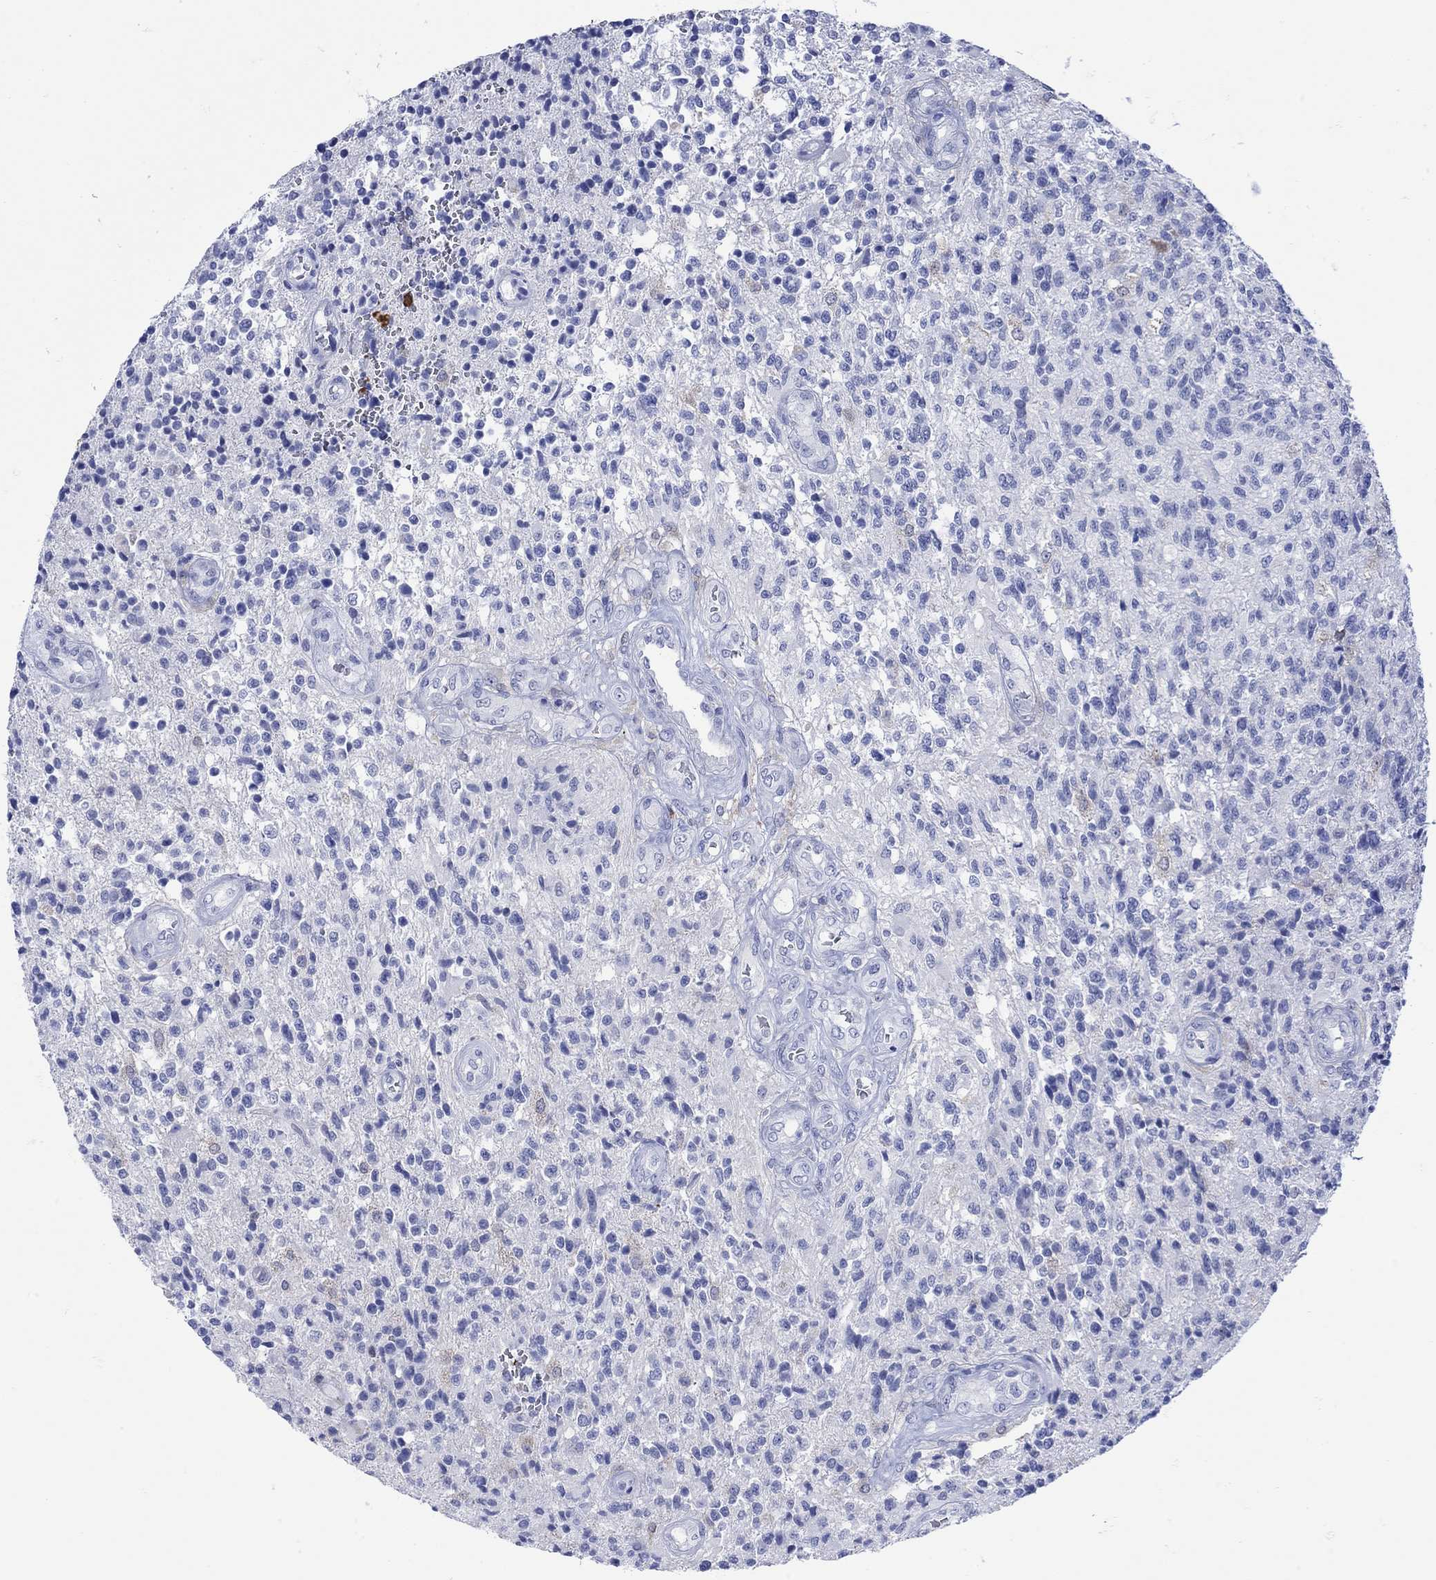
{"staining": {"intensity": "negative", "quantity": "none", "location": "none"}, "tissue": "glioma", "cell_type": "Tumor cells", "image_type": "cancer", "snomed": [{"axis": "morphology", "description": "Glioma, malignant, High grade"}, {"axis": "topography", "description": "Brain"}], "caption": "There is no significant staining in tumor cells of malignant glioma (high-grade).", "gene": "LINGO3", "patient": {"sex": "male", "age": 56}}